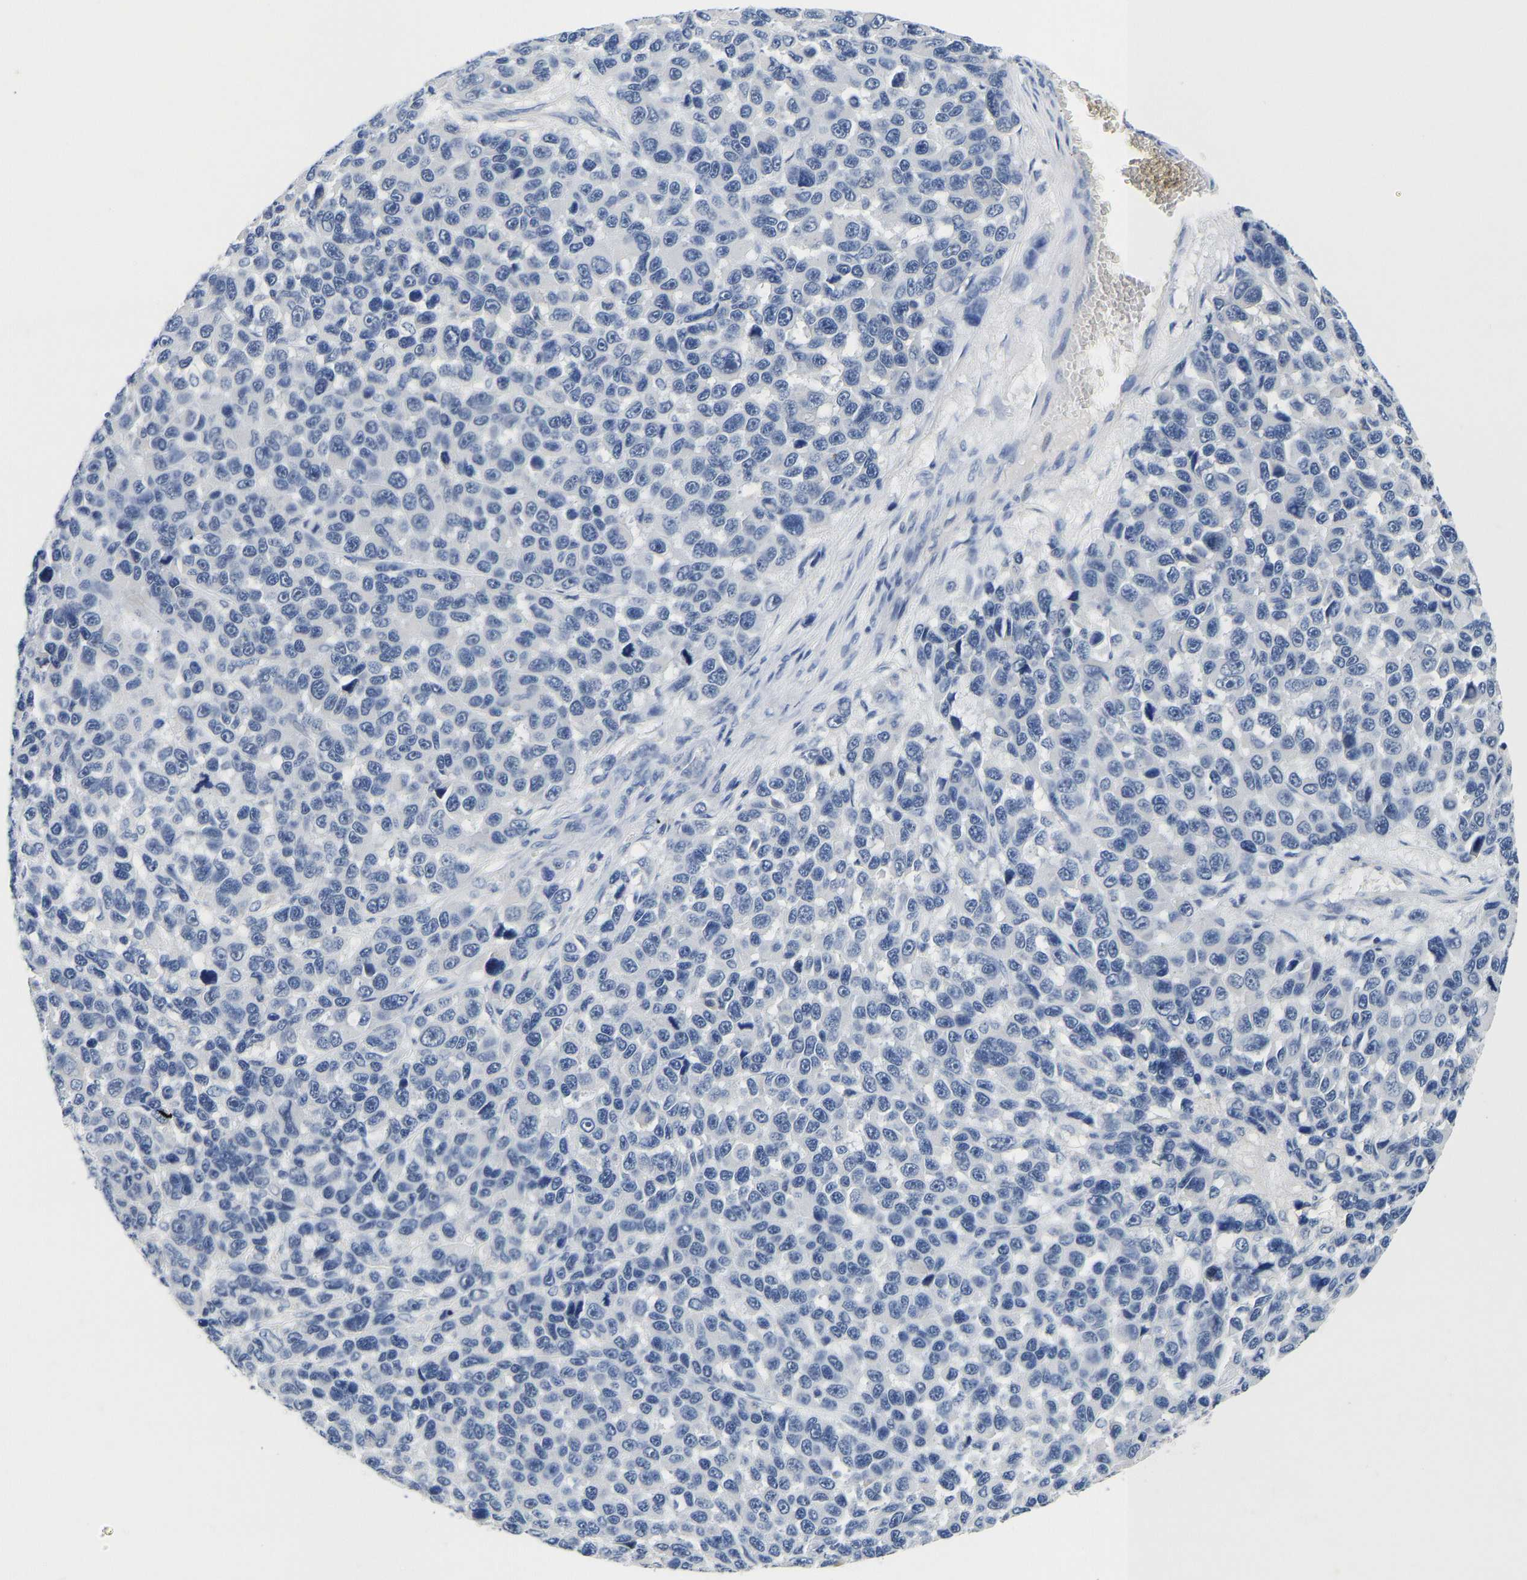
{"staining": {"intensity": "negative", "quantity": "none", "location": "none"}, "tissue": "melanoma", "cell_type": "Tumor cells", "image_type": "cancer", "snomed": [{"axis": "morphology", "description": "Malignant melanoma, NOS"}, {"axis": "topography", "description": "Skin"}], "caption": "Tumor cells show no significant protein expression in malignant melanoma.", "gene": "PCK2", "patient": {"sex": "male", "age": 53}}